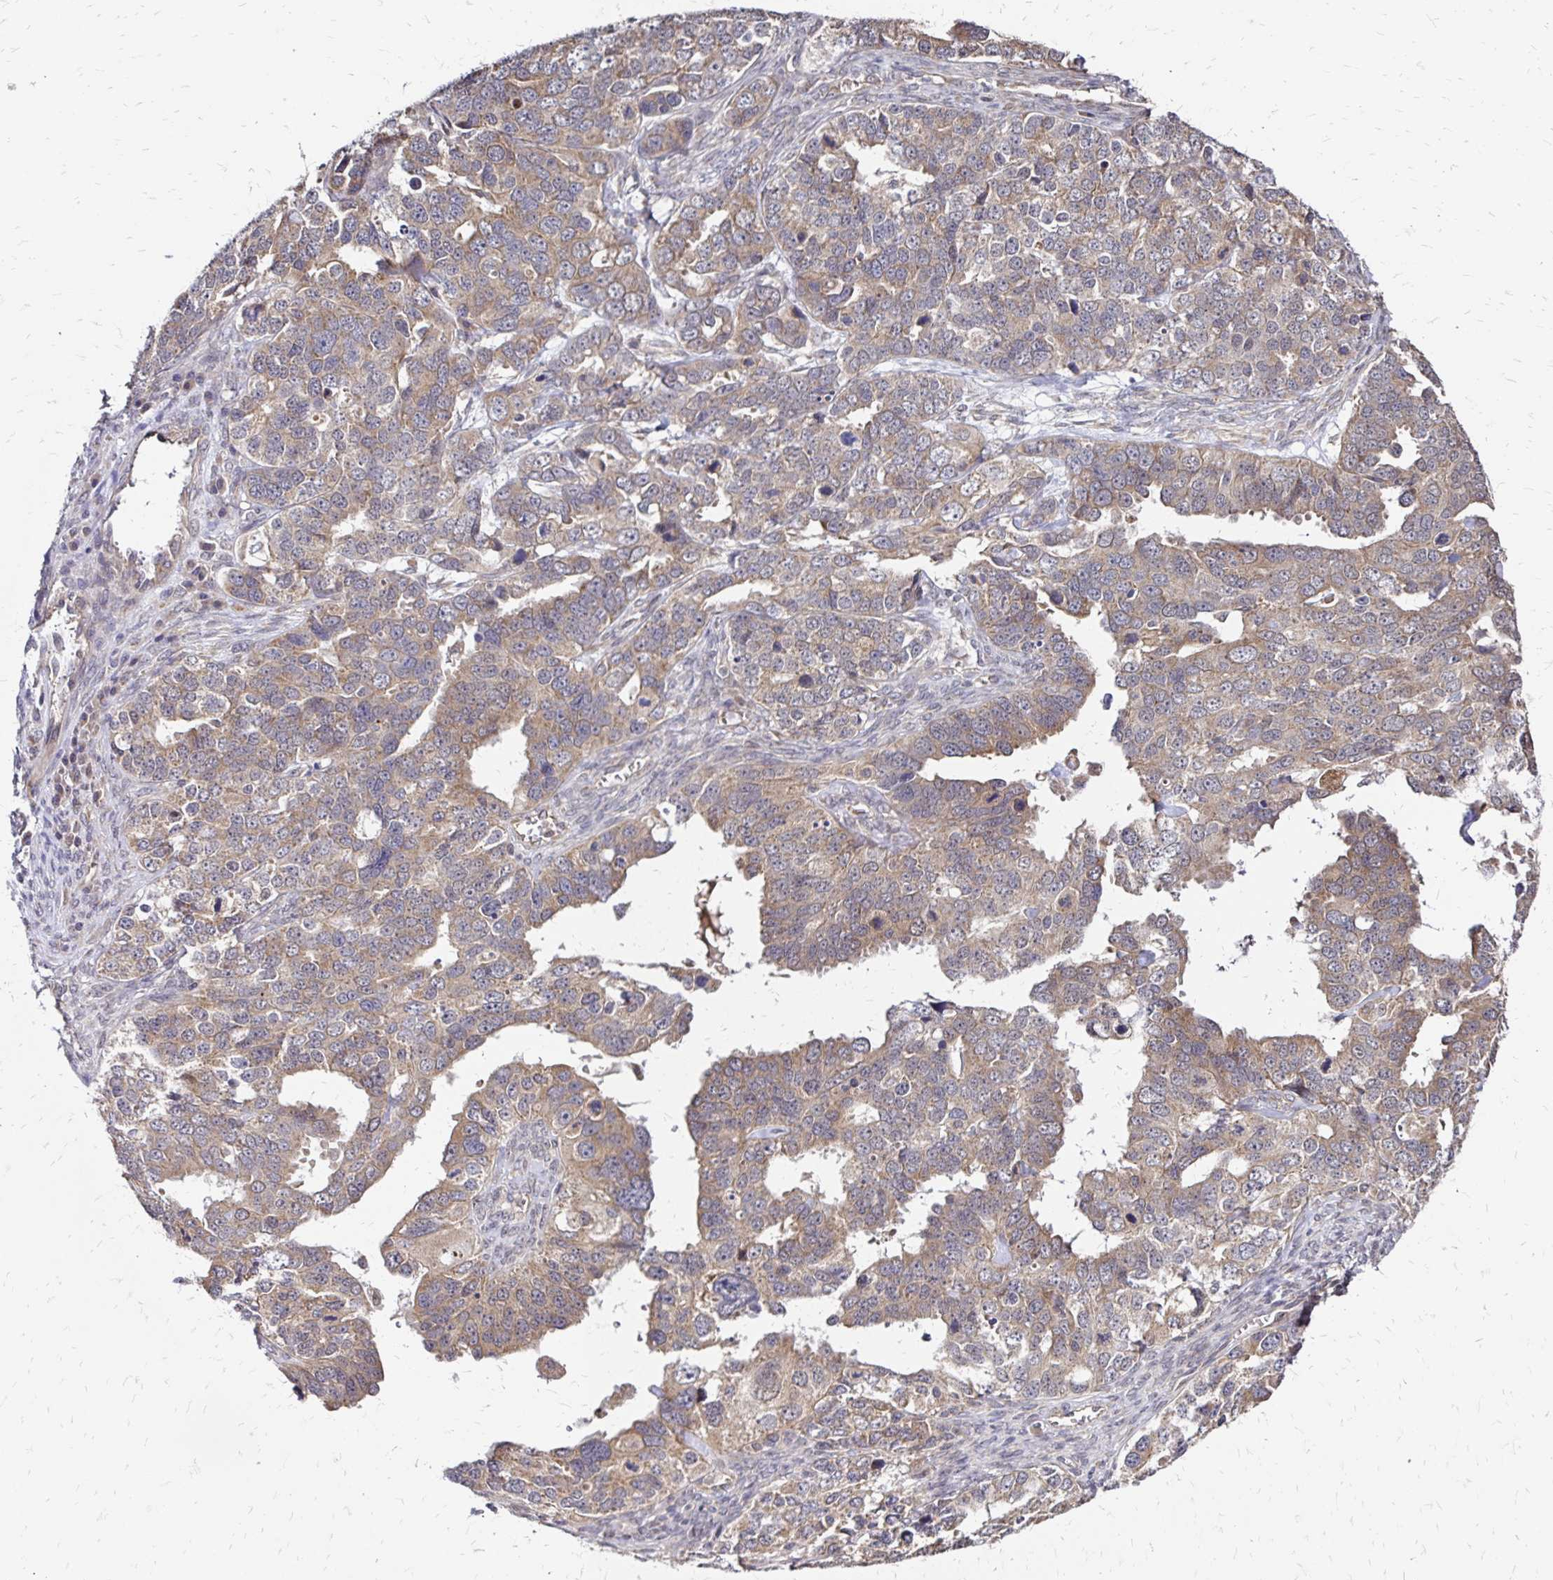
{"staining": {"intensity": "weak", "quantity": ">75%", "location": "cytoplasmic/membranous"}, "tissue": "ovarian cancer", "cell_type": "Tumor cells", "image_type": "cancer", "snomed": [{"axis": "morphology", "description": "Cystadenocarcinoma, serous, NOS"}, {"axis": "topography", "description": "Ovary"}], "caption": "IHC of human ovarian serous cystadenocarcinoma demonstrates low levels of weak cytoplasmic/membranous positivity in about >75% of tumor cells.", "gene": "ZW10", "patient": {"sex": "female", "age": 76}}